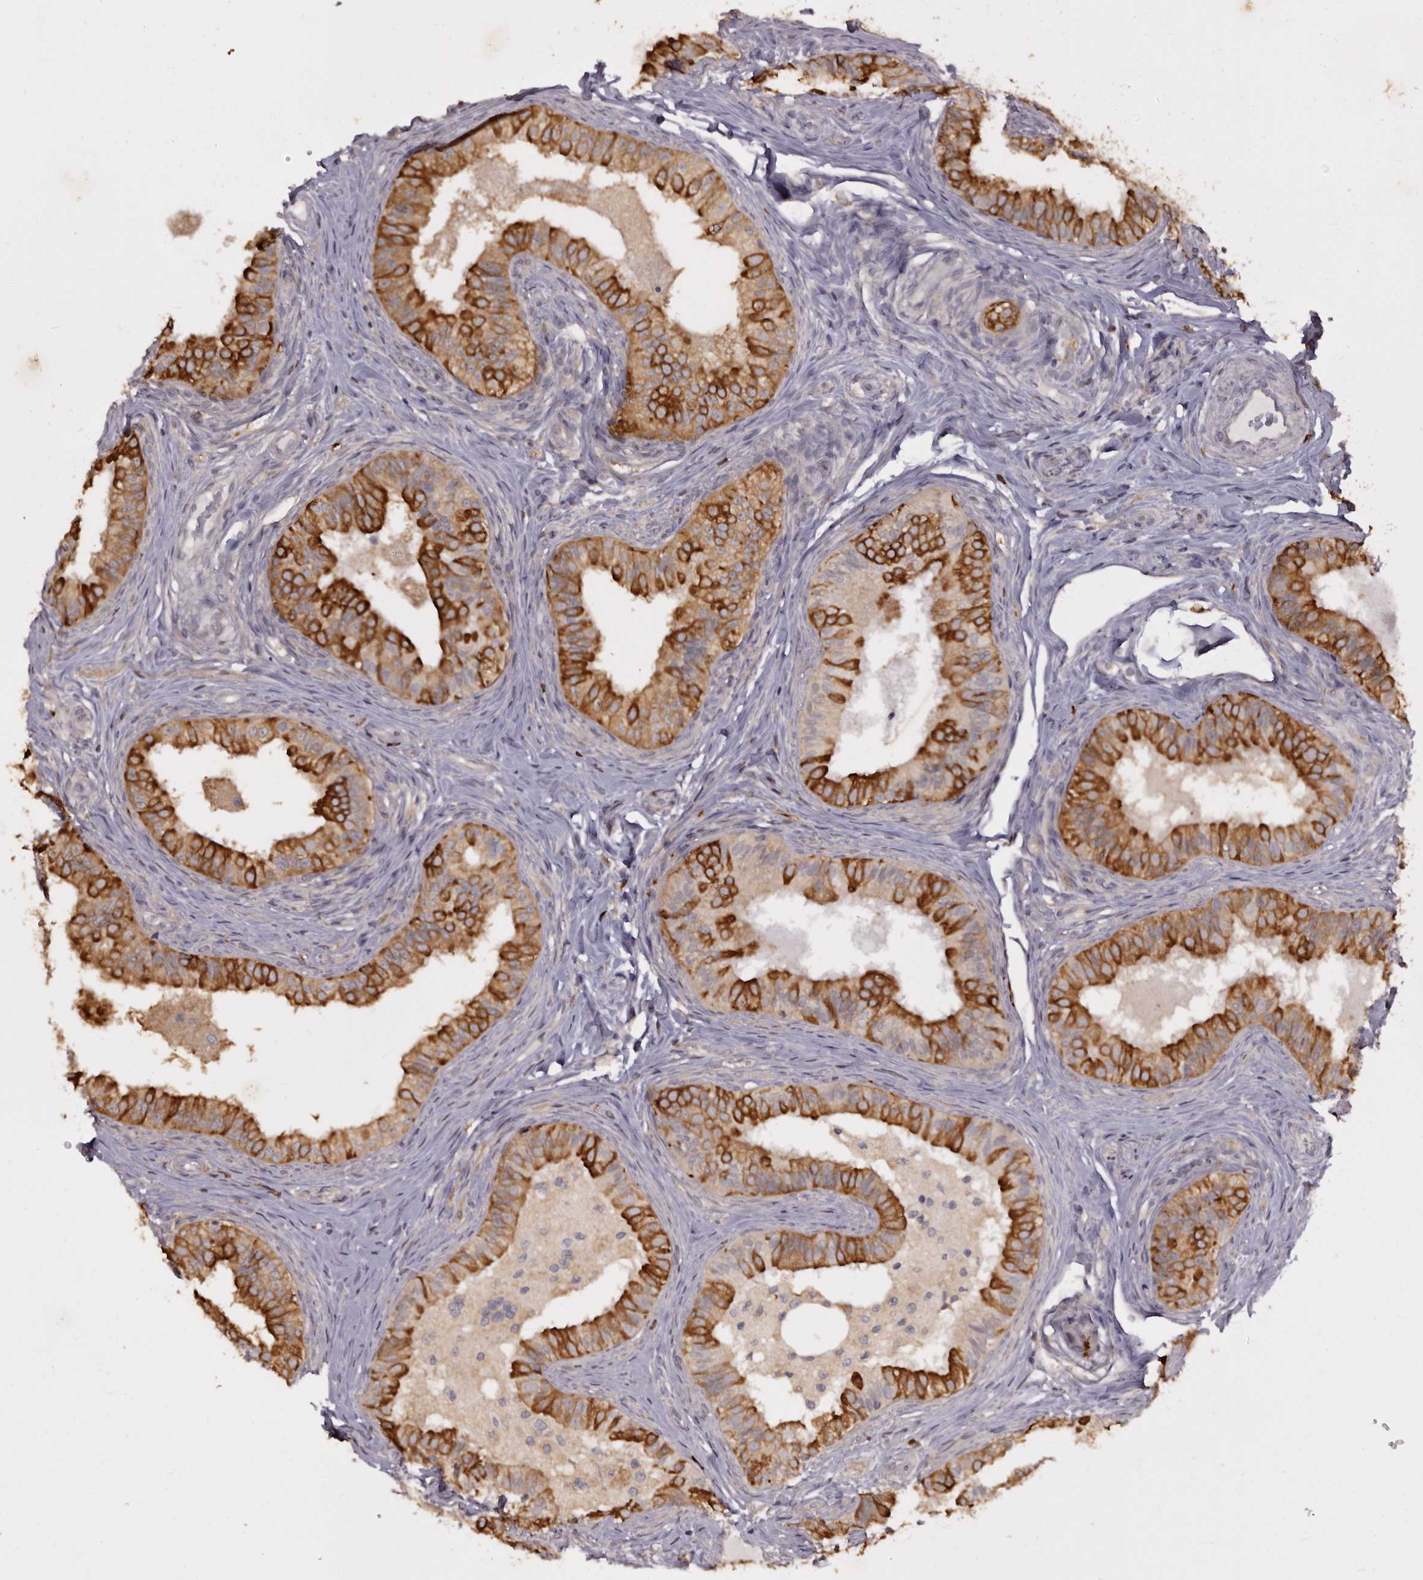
{"staining": {"intensity": "strong", "quantity": "25%-75%", "location": "cytoplasmic/membranous"}, "tissue": "epididymis", "cell_type": "Glandular cells", "image_type": "normal", "snomed": [{"axis": "morphology", "description": "Normal tissue, NOS"}, {"axis": "topography", "description": "Epididymis"}], "caption": "An immunohistochemistry (IHC) histopathology image of unremarkable tissue is shown. Protein staining in brown labels strong cytoplasmic/membranous positivity in epididymis within glandular cells.", "gene": "TNNI1", "patient": {"sex": "male", "age": 49}}